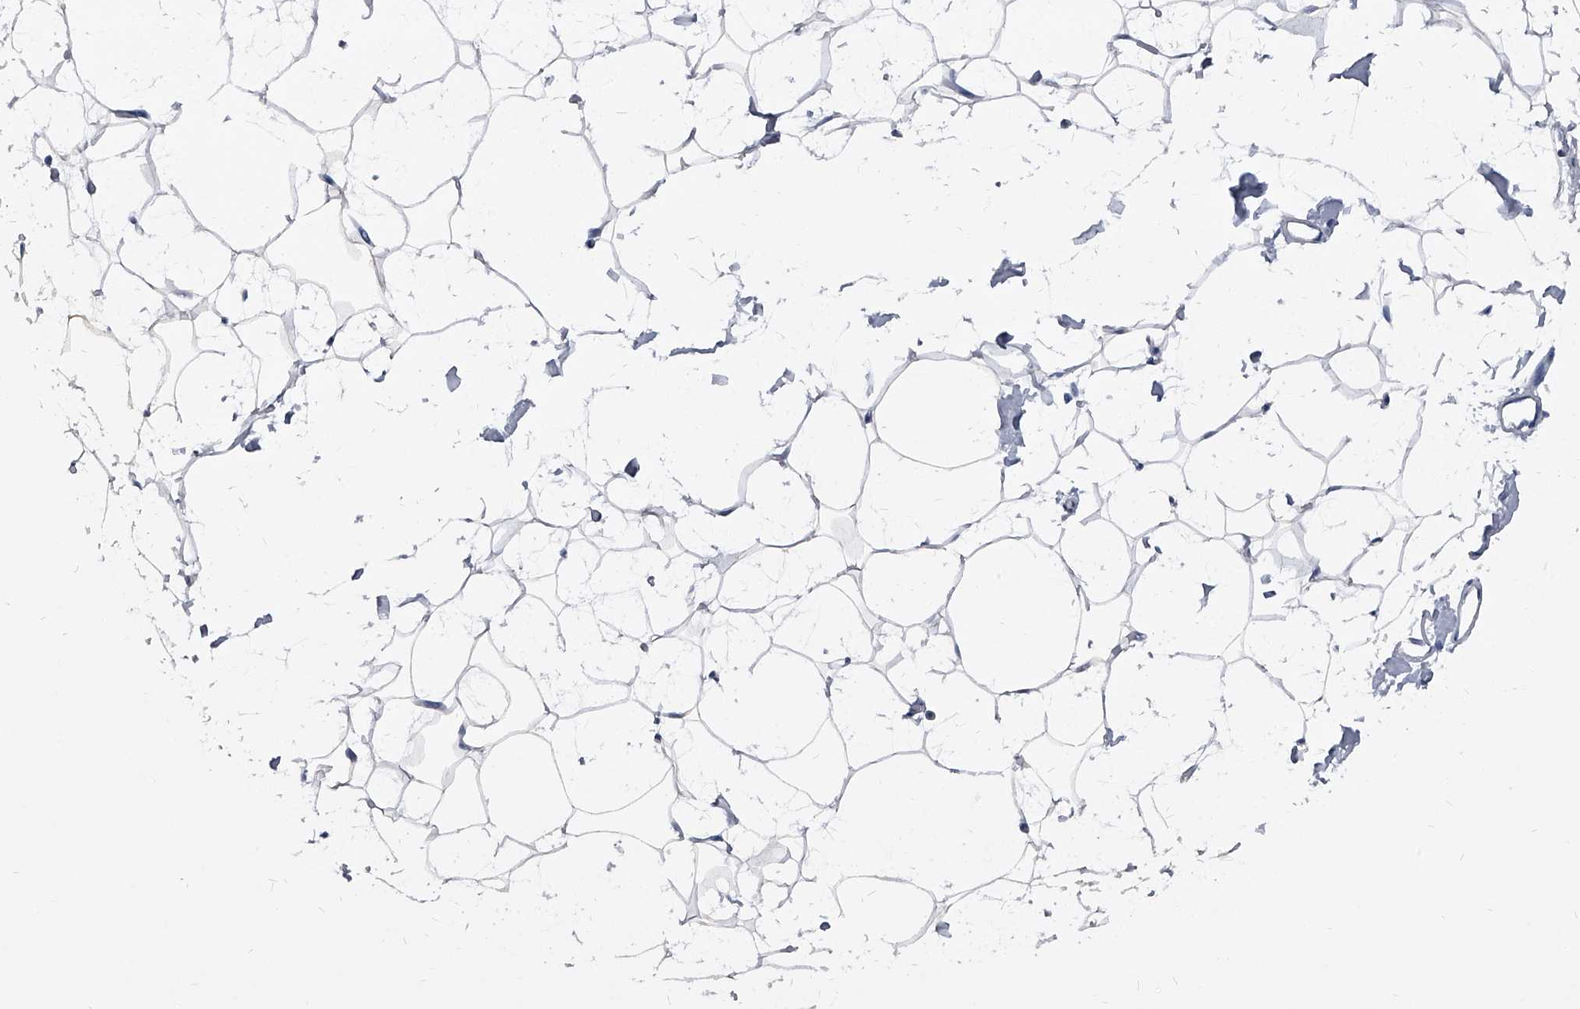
{"staining": {"intensity": "negative", "quantity": "none", "location": "none"}, "tissue": "adipose tissue", "cell_type": "Adipocytes", "image_type": "normal", "snomed": [{"axis": "morphology", "description": "Normal tissue, NOS"}, {"axis": "topography", "description": "Breast"}], "caption": "Immunohistochemistry (IHC) histopathology image of normal adipose tissue: human adipose tissue stained with DAB reveals no significant protein positivity in adipocytes.", "gene": "BCAS1", "patient": {"sex": "female", "age": 23}}